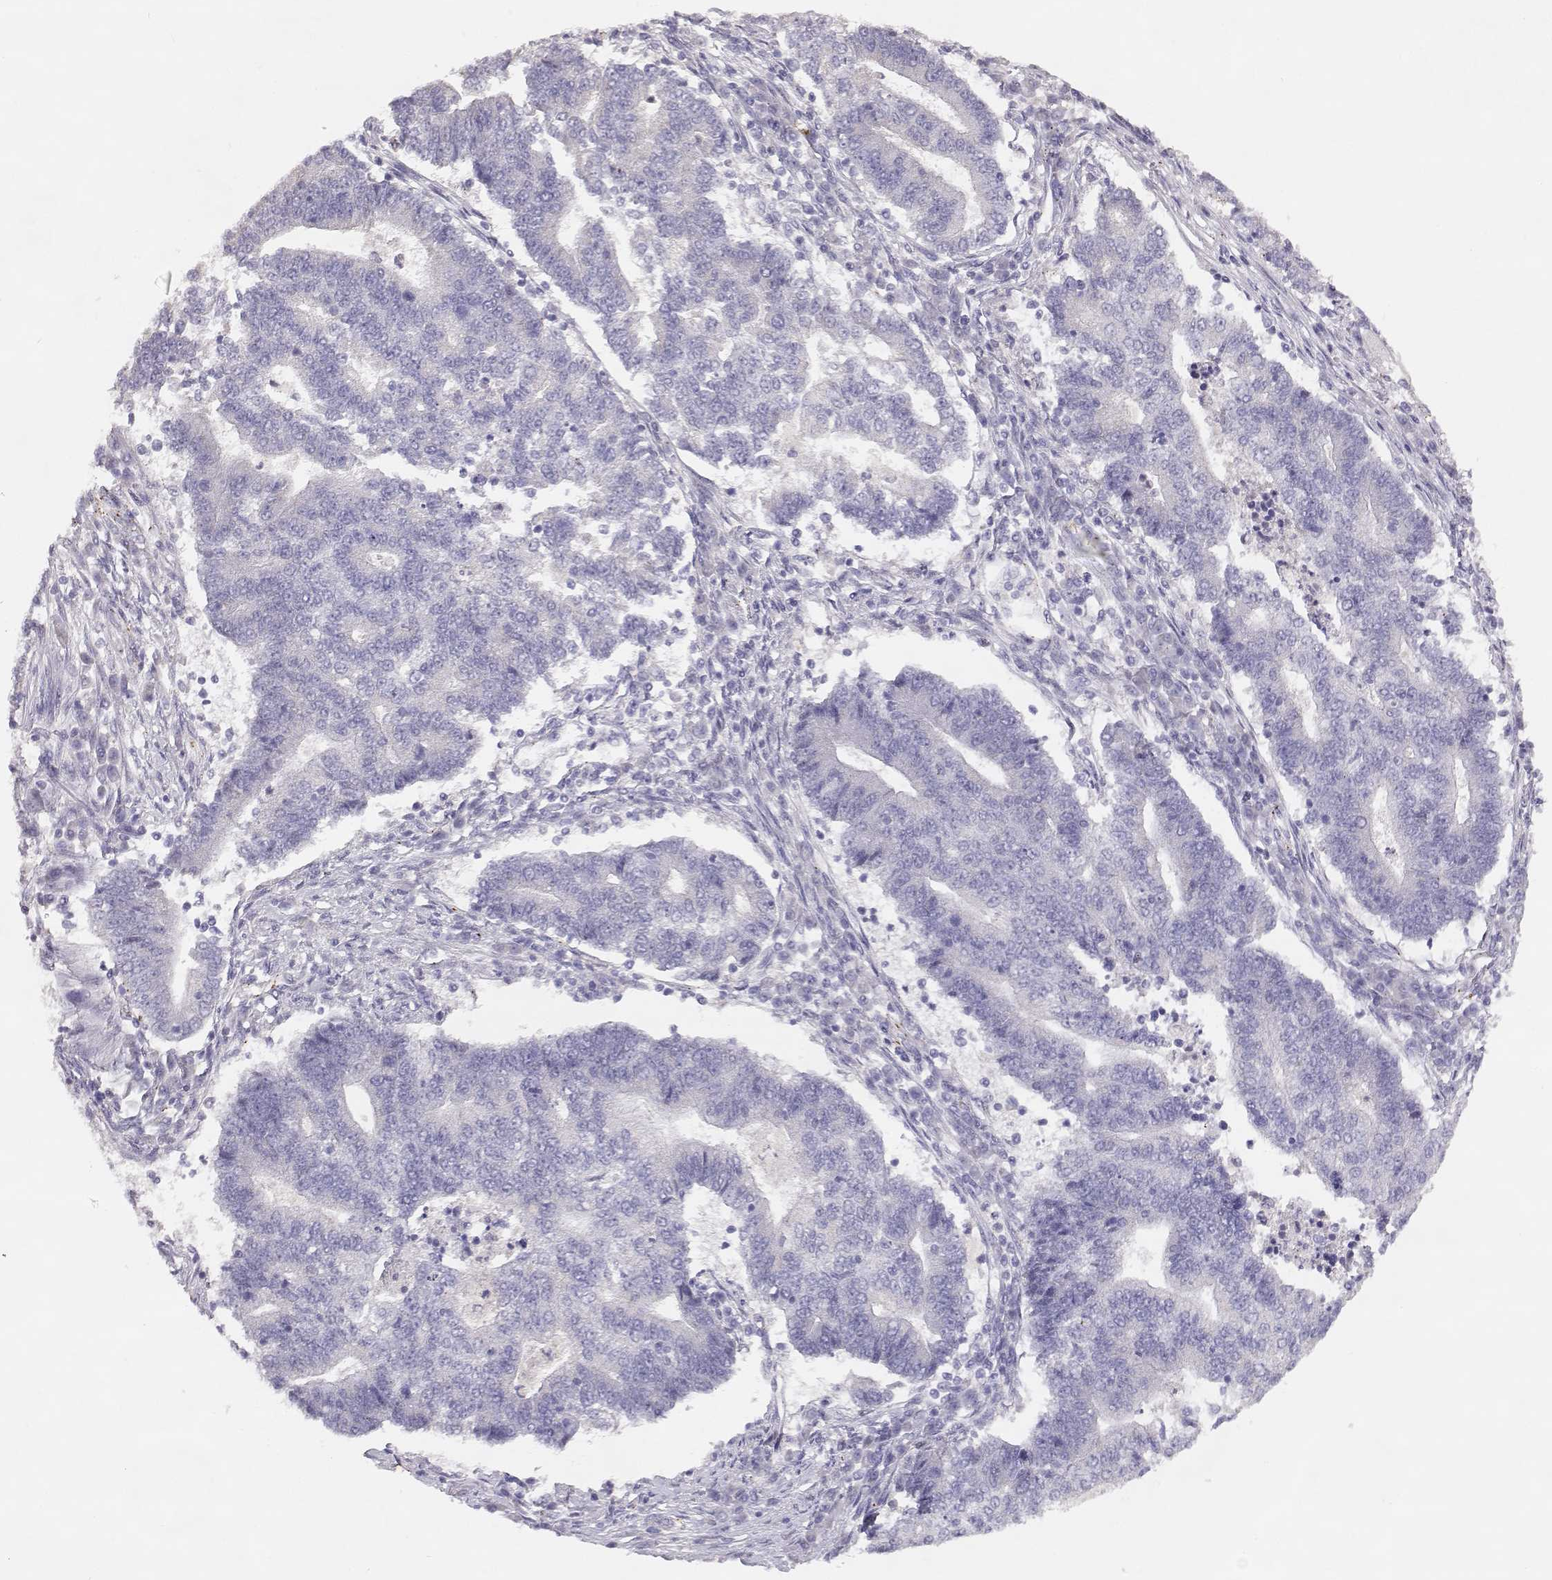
{"staining": {"intensity": "negative", "quantity": "none", "location": "none"}, "tissue": "endometrial cancer", "cell_type": "Tumor cells", "image_type": "cancer", "snomed": [{"axis": "morphology", "description": "Adenocarcinoma, NOS"}, {"axis": "topography", "description": "Uterus"}, {"axis": "topography", "description": "Endometrium"}], "caption": "IHC histopathology image of endometrial adenocarcinoma stained for a protein (brown), which exhibits no expression in tumor cells.", "gene": "ENDOU", "patient": {"sex": "female", "age": 54}}